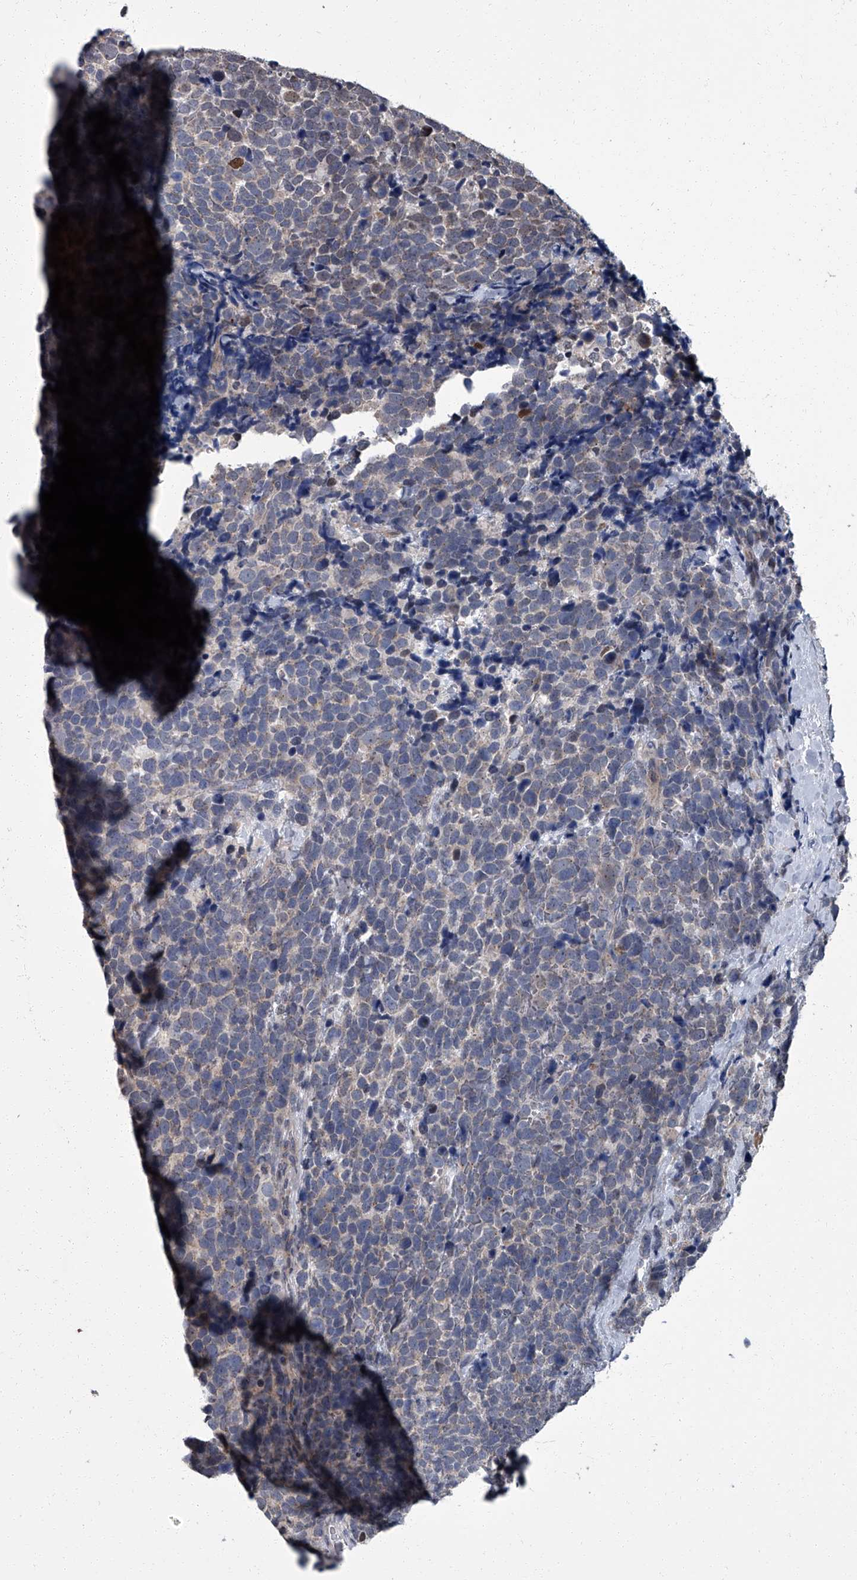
{"staining": {"intensity": "negative", "quantity": "none", "location": "none"}, "tissue": "urothelial cancer", "cell_type": "Tumor cells", "image_type": "cancer", "snomed": [{"axis": "morphology", "description": "Urothelial carcinoma, High grade"}, {"axis": "topography", "description": "Urinary bladder"}], "caption": "This is an immunohistochemistry image of human urothelial cancer. There is no staining in tumor cells.", "gene": "ZNF274", "patient": {"sex": "female", "age": 82}}